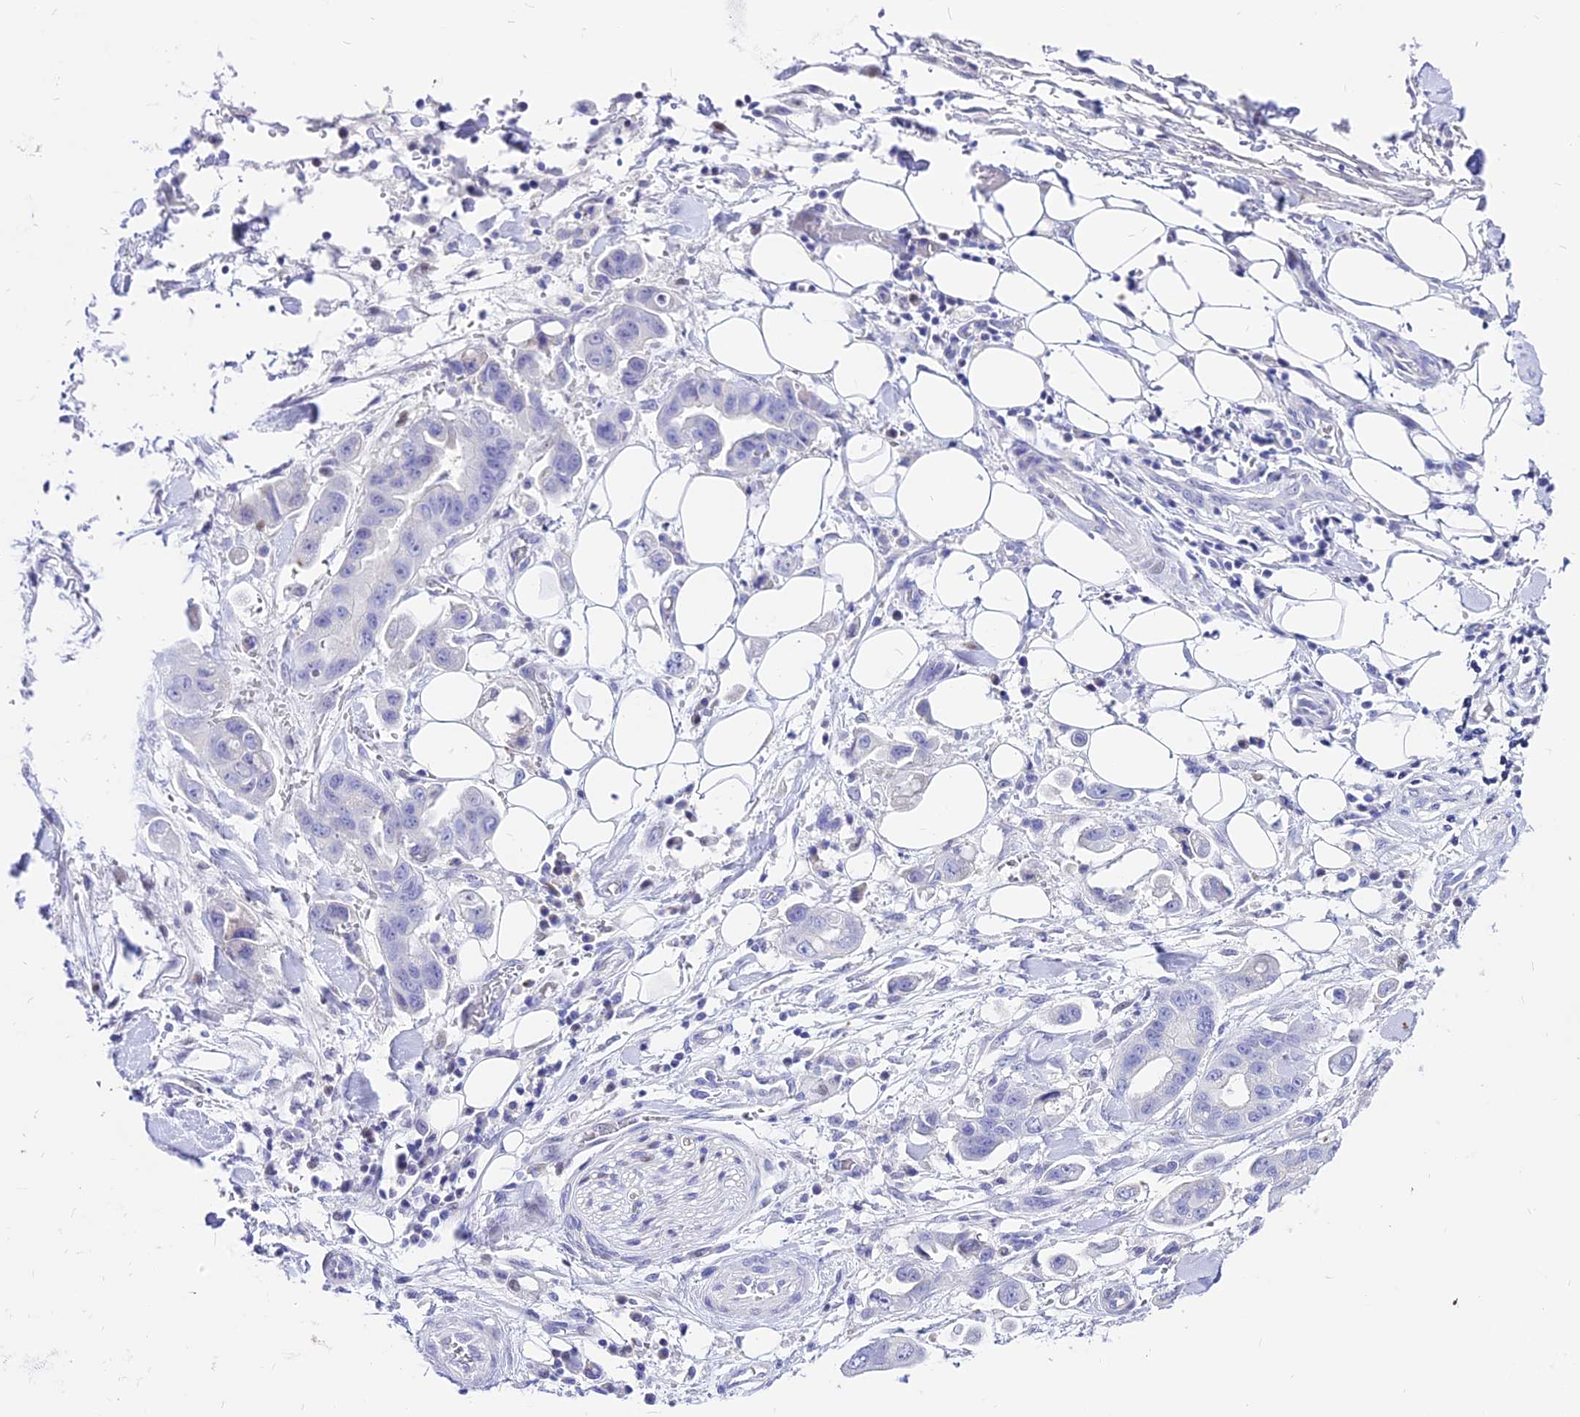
{"staining": {"intensity": "negative", "quantity": "none", "location": "none"}, "tissue": "stomach cancer", "cell_type": "Tumor cells", "image_type": "cancer", "snomed": [{"axis": "morphology", "description": "Adenocarcinoma, NOS"}, {"axis": "topography", "description": "Stomach"}], "caption": "A micrograph of human stomach cancer (adenocarcinoma) is negative for staining in tumor cells.", "gene": "CARD18", "patient": {"sex": "male", "age": 62}}